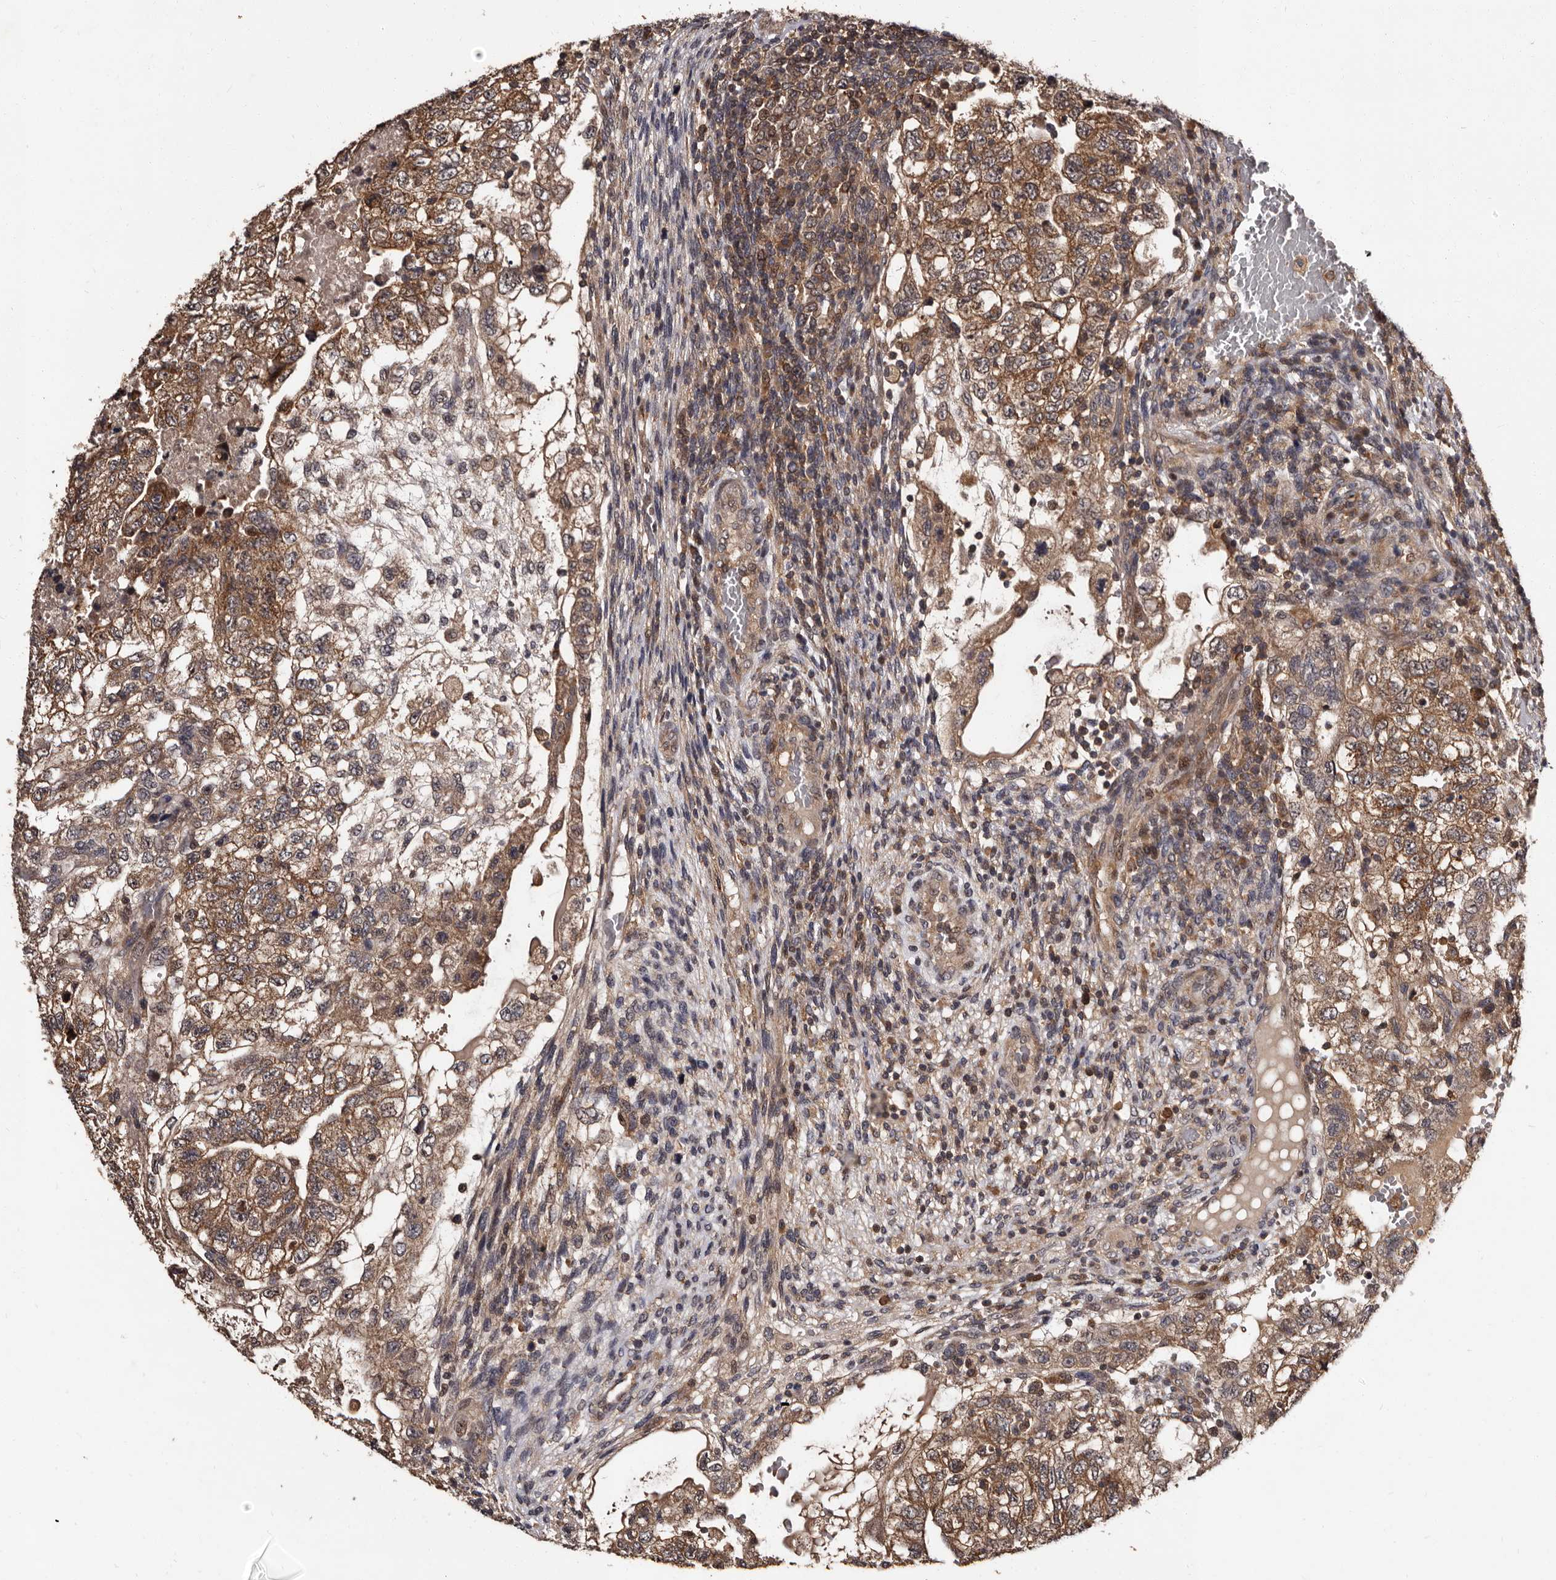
{"staining": {"intensity": "moderate", "quantity": ">75%", "location": "cytoplasmic/membranous"}, "tissue": "testis cancer", "cell_type": "Tumor cells", "image_type": "cancer", "snomed": [{"axis": "morphology", "description": "Carcinoma, Embryonal, NOS"}, {"axis": "topography", "description": "Testis"}], "caption": "Protein staining by immunohistochemistry shows moderate cytoplasmic/membranous expression in approximately >75% of tumor cells in embryonal carcinoma (testis). (DAB (3,3'-diaminobenzidine) = brown stain, brightfield microscopy at high magnification).", "gene": "MKRN3", "patient": {"sex": "male", "age": 36}}